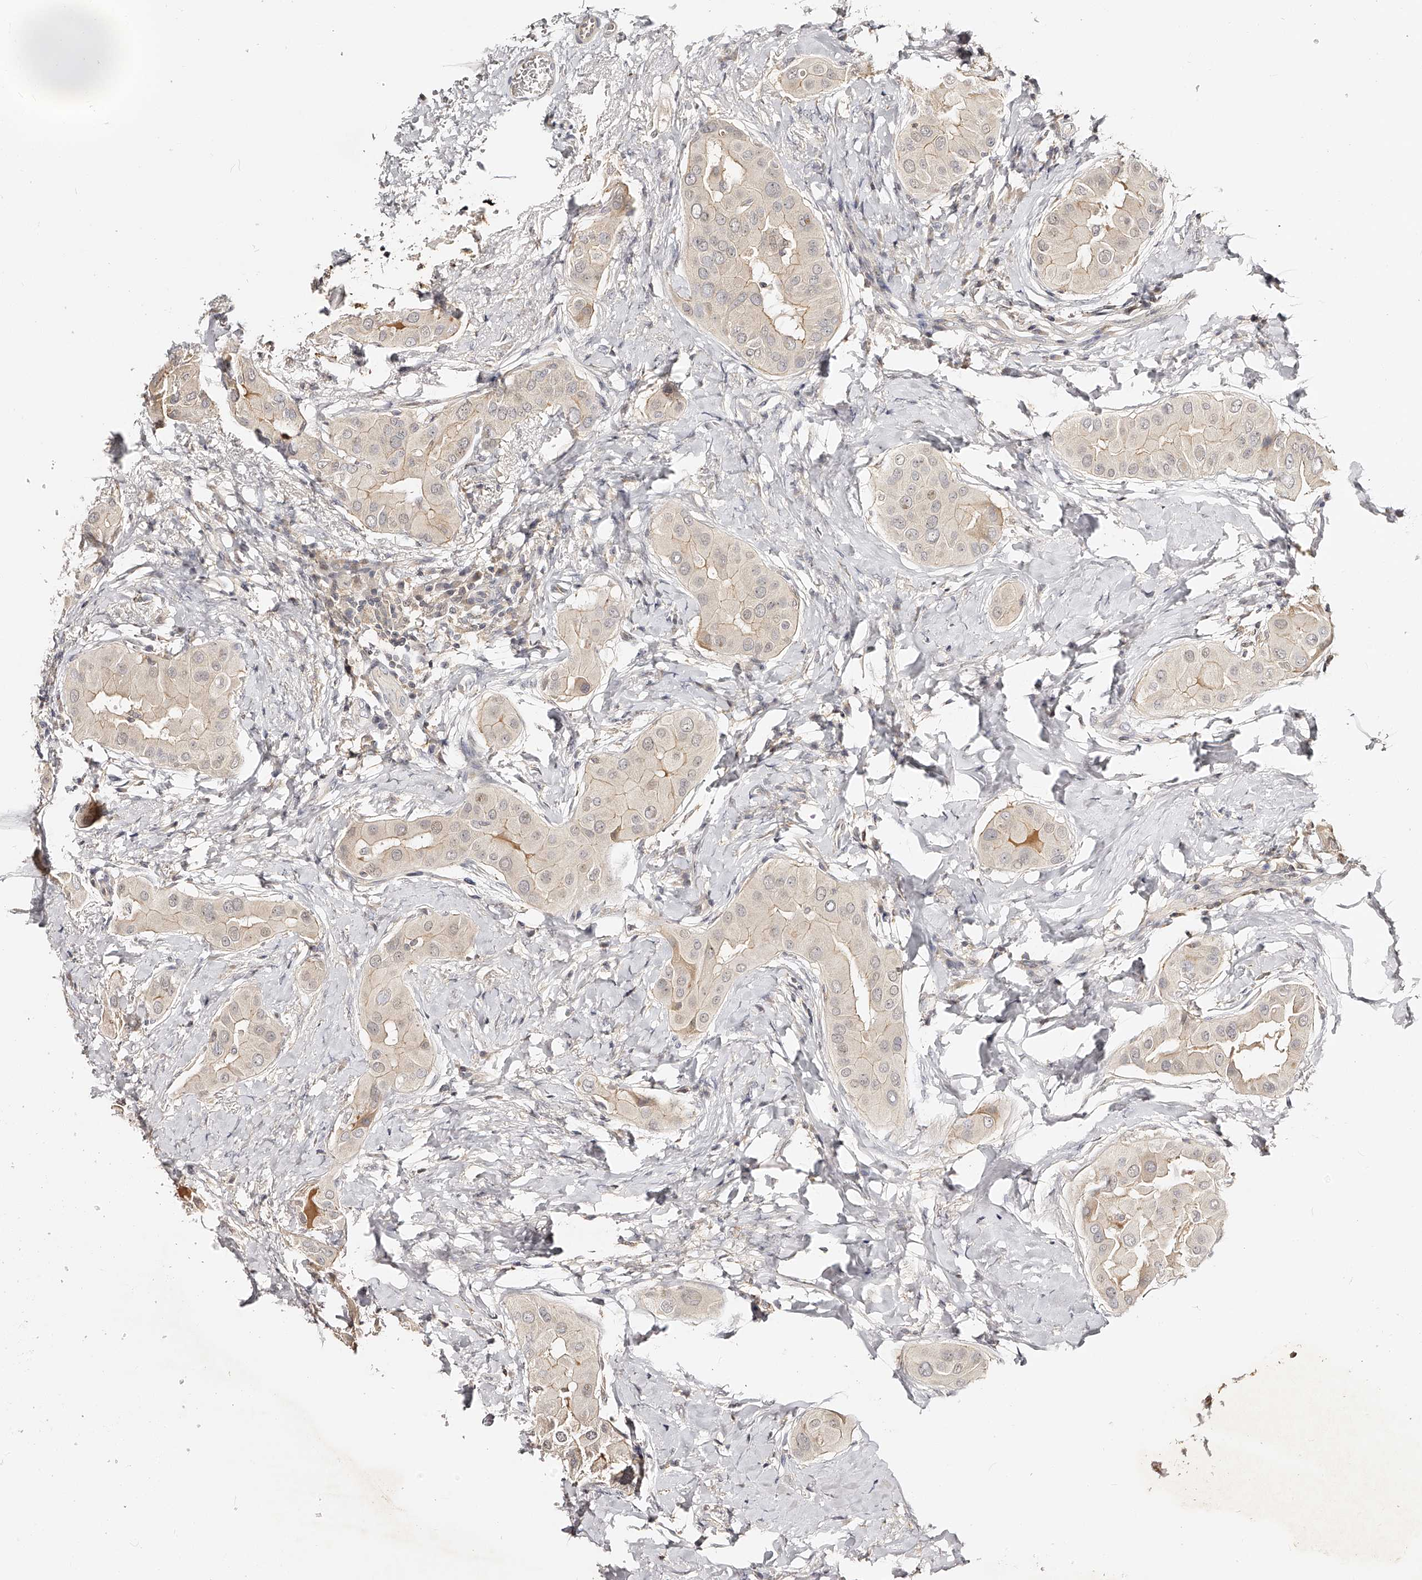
{"staining": {"intensity": "negative", "quantity": "none", "location": "none"}, "tissue": "thyroid cancer", "cell_type": "Tumor cells", "image_type": "cancer", "snomed": [{"axis": "morphology", "description": "Papillary adenocarcinoma, NOS"}, {"axis": "topography", "description": "Thyroid gland"}], "caption": "Immunohistochemistry of thyroid papillary adenocarcinoma demonstrates no positivity in tumor cells. The staining was performed using DAB (3,3'-diaminobenzidine) to visualize the protein expression in brown, while the nuclei were stained in blue with hematoxylin (Magnification: 20x).", "gene": "ZNF789", "patient": {"sex": "male", "age": 33}}